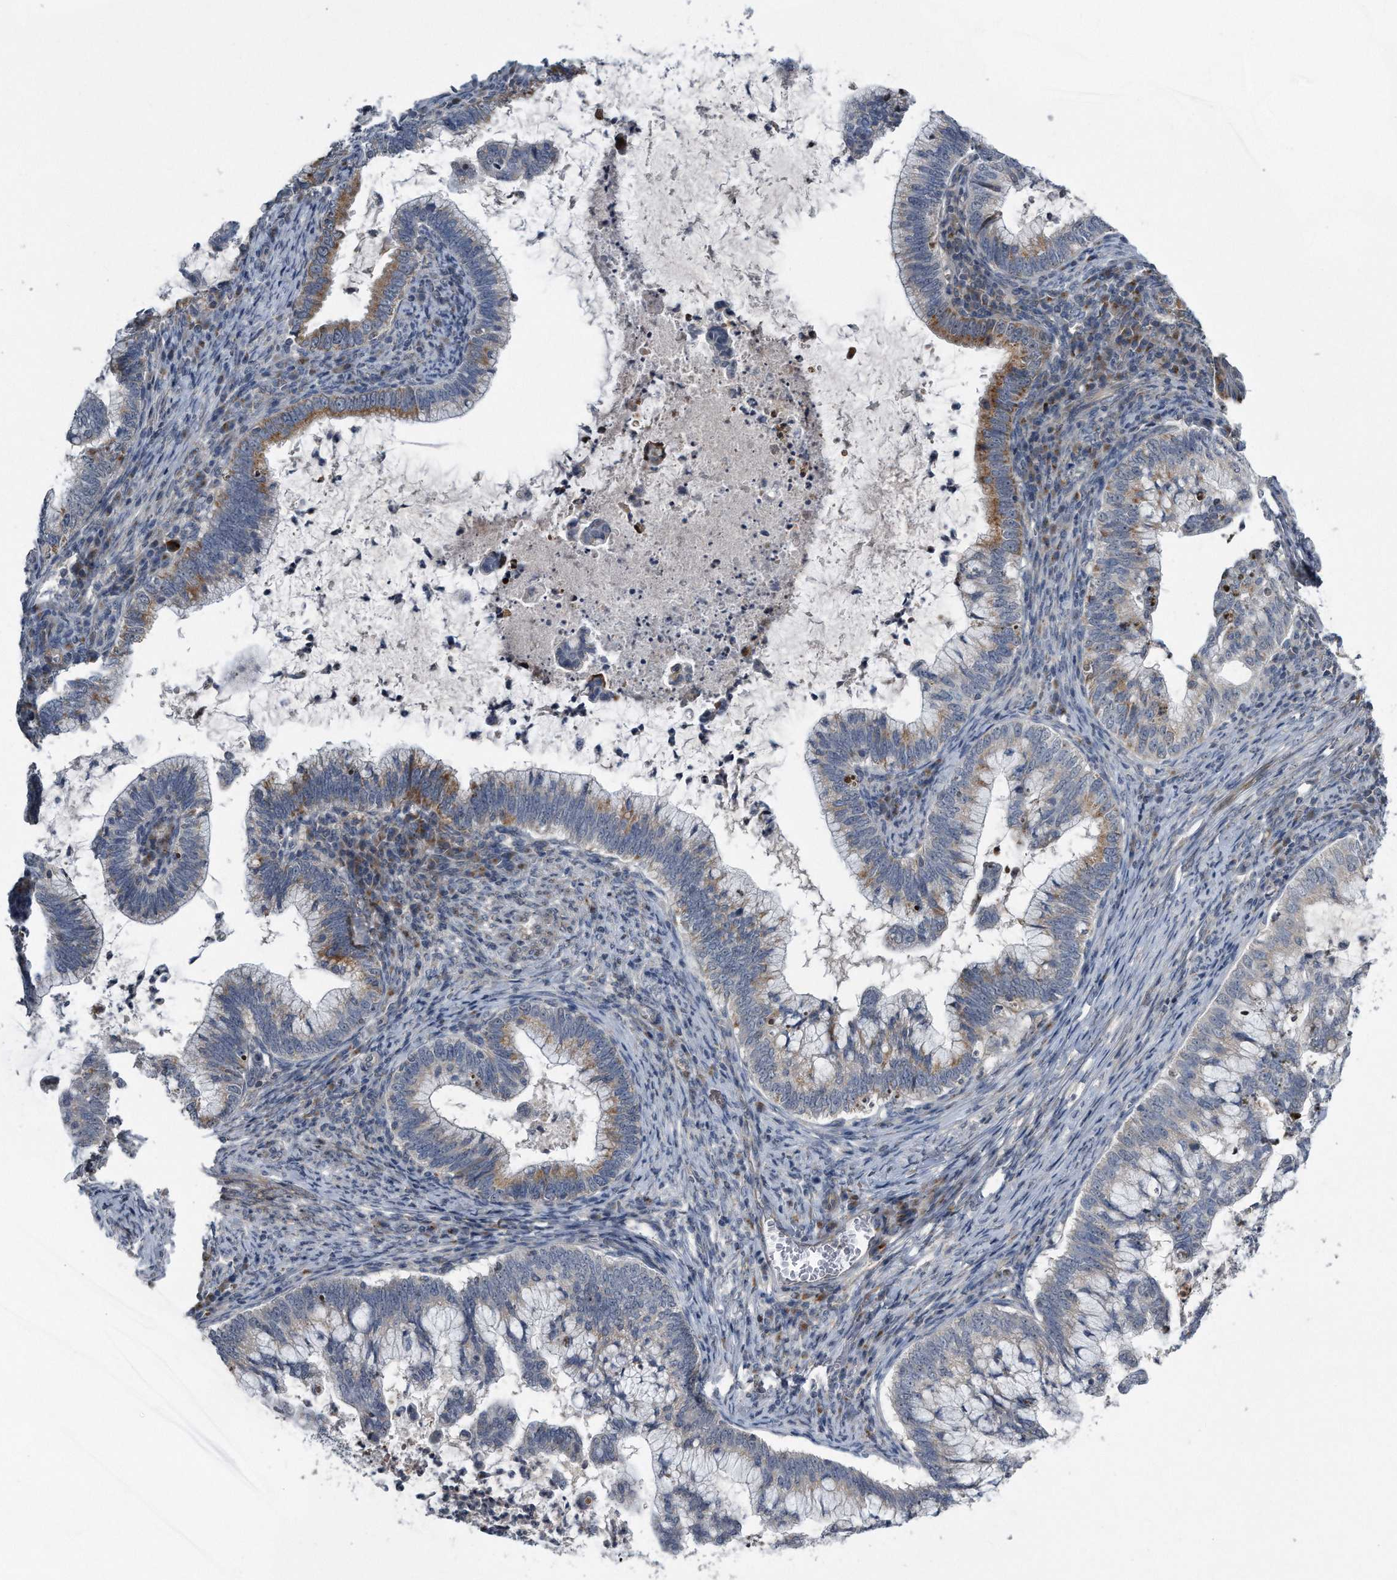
{"staining": {"intensity": "moderate", "quantity": "<25%", "location": "cytoplasmic/membranous"}, "tissue": "cervical cancer", "cell_type": "Tumor cells", "image_type": "cancer", "snomed": [{"axis": "morphology", "description": "Adenocarcinoma, NOS"}, {"axis": "topography", "description": "Cervix"}], "caption": "Protein staining shows moderate cytoplasmic/membranous staining in approximately <25% of tumor cells in cervical cancer.", "gene": "LYRM4", "patient": {"sex": "female", "age": 36}}